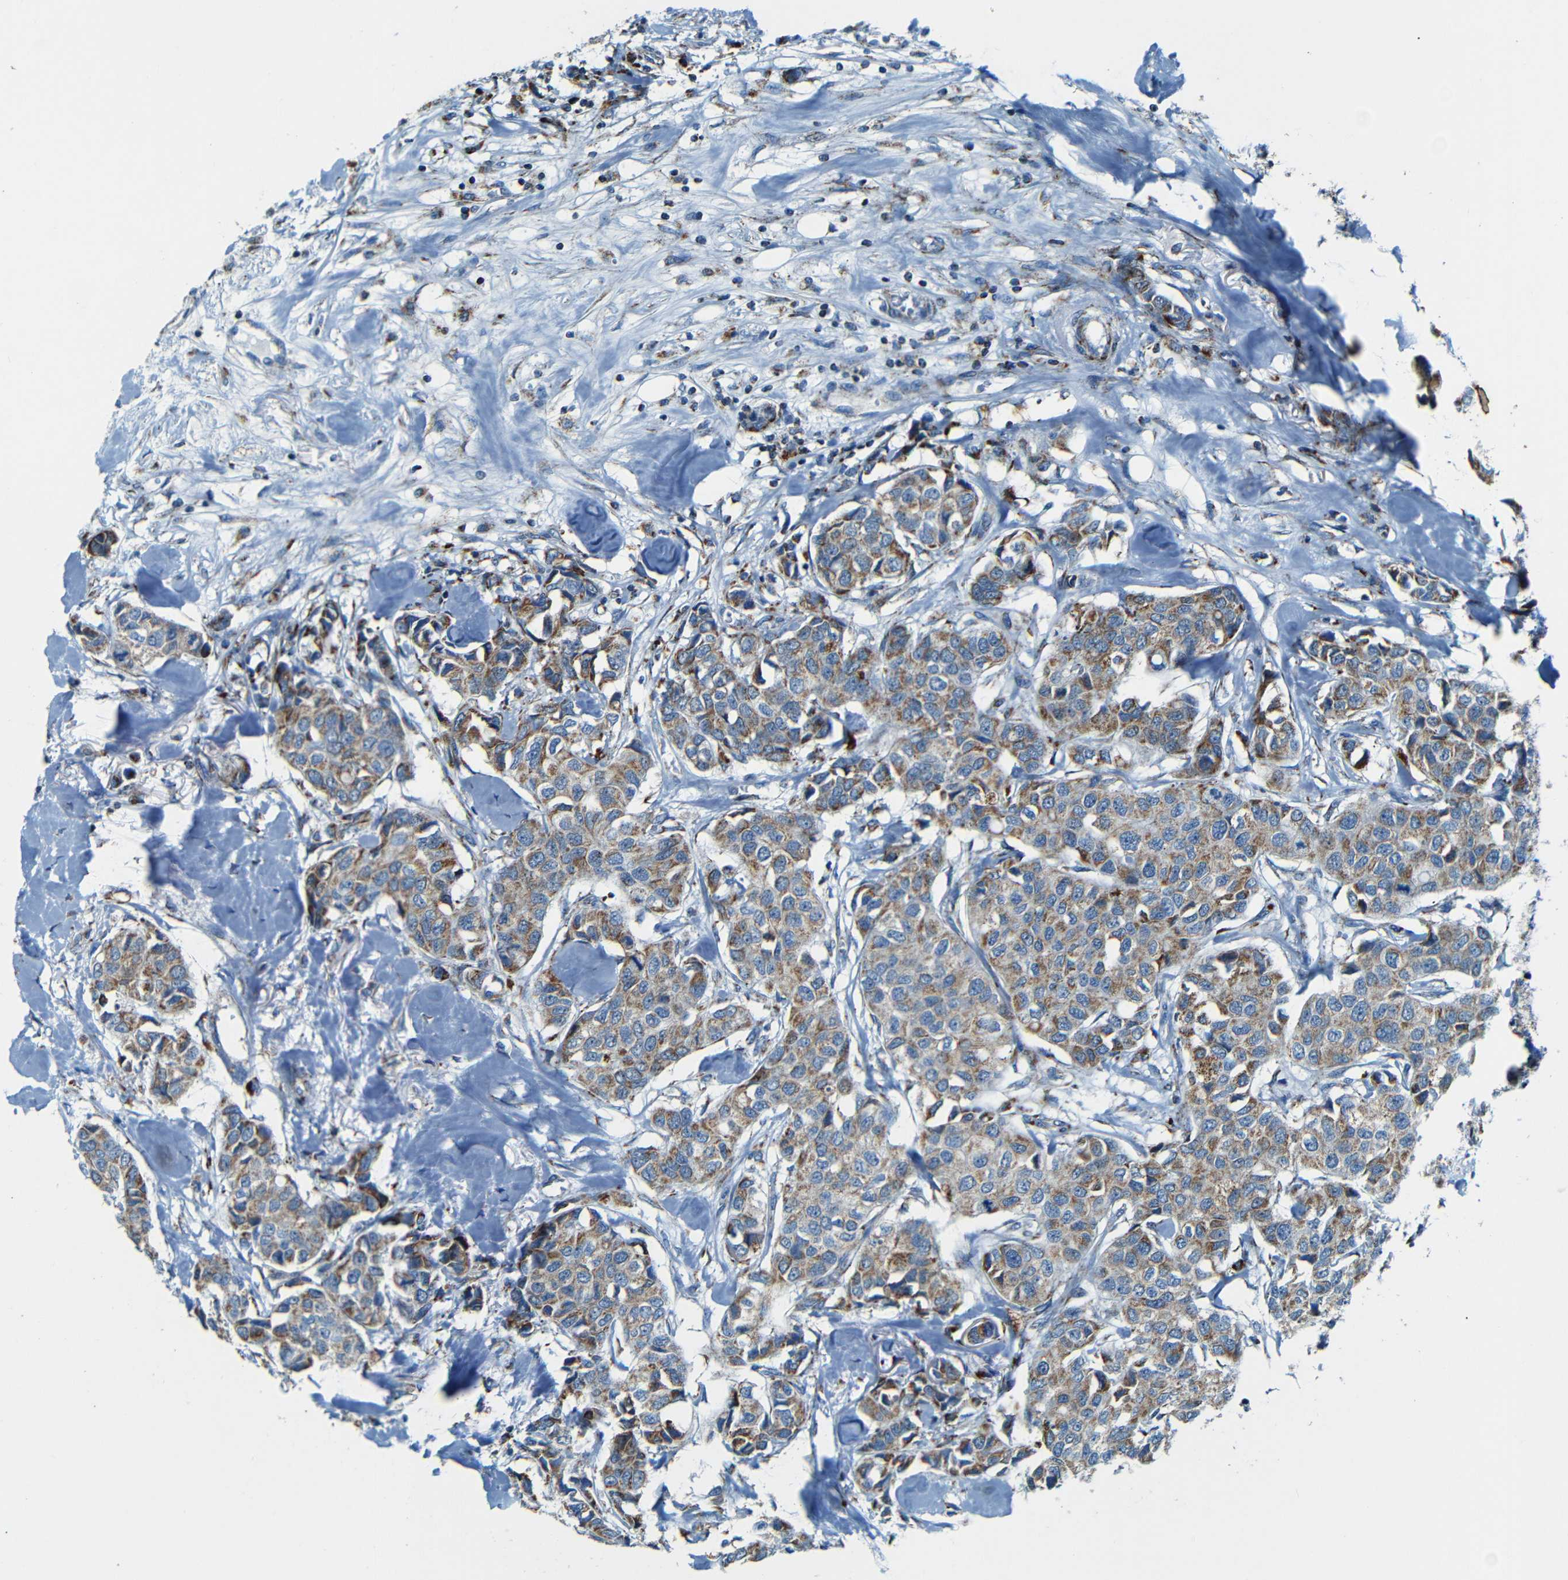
{"staining": {"intensity": "moderate", "quantity": ">75%", "location": "cytoplasmic/membranous"}, "tissue": "breast cancer", "cell_type": "Tumor cells", "image_type": "cancer", "snomed": [{"axis": "morphology", "description": "Duct carcinoma"}, {"axis": "topography", "description": "Breast"}], "caption": "Immunohistochemistry (IHC) photomicrograph of human breast cancer stained for a protein (brown), which shows medium levels of moderate cytoplasmic/membranous expression in about >75% of tumor cells.", "gene": "WSCD2", "patient": {"sex": "female", "age": 80}}